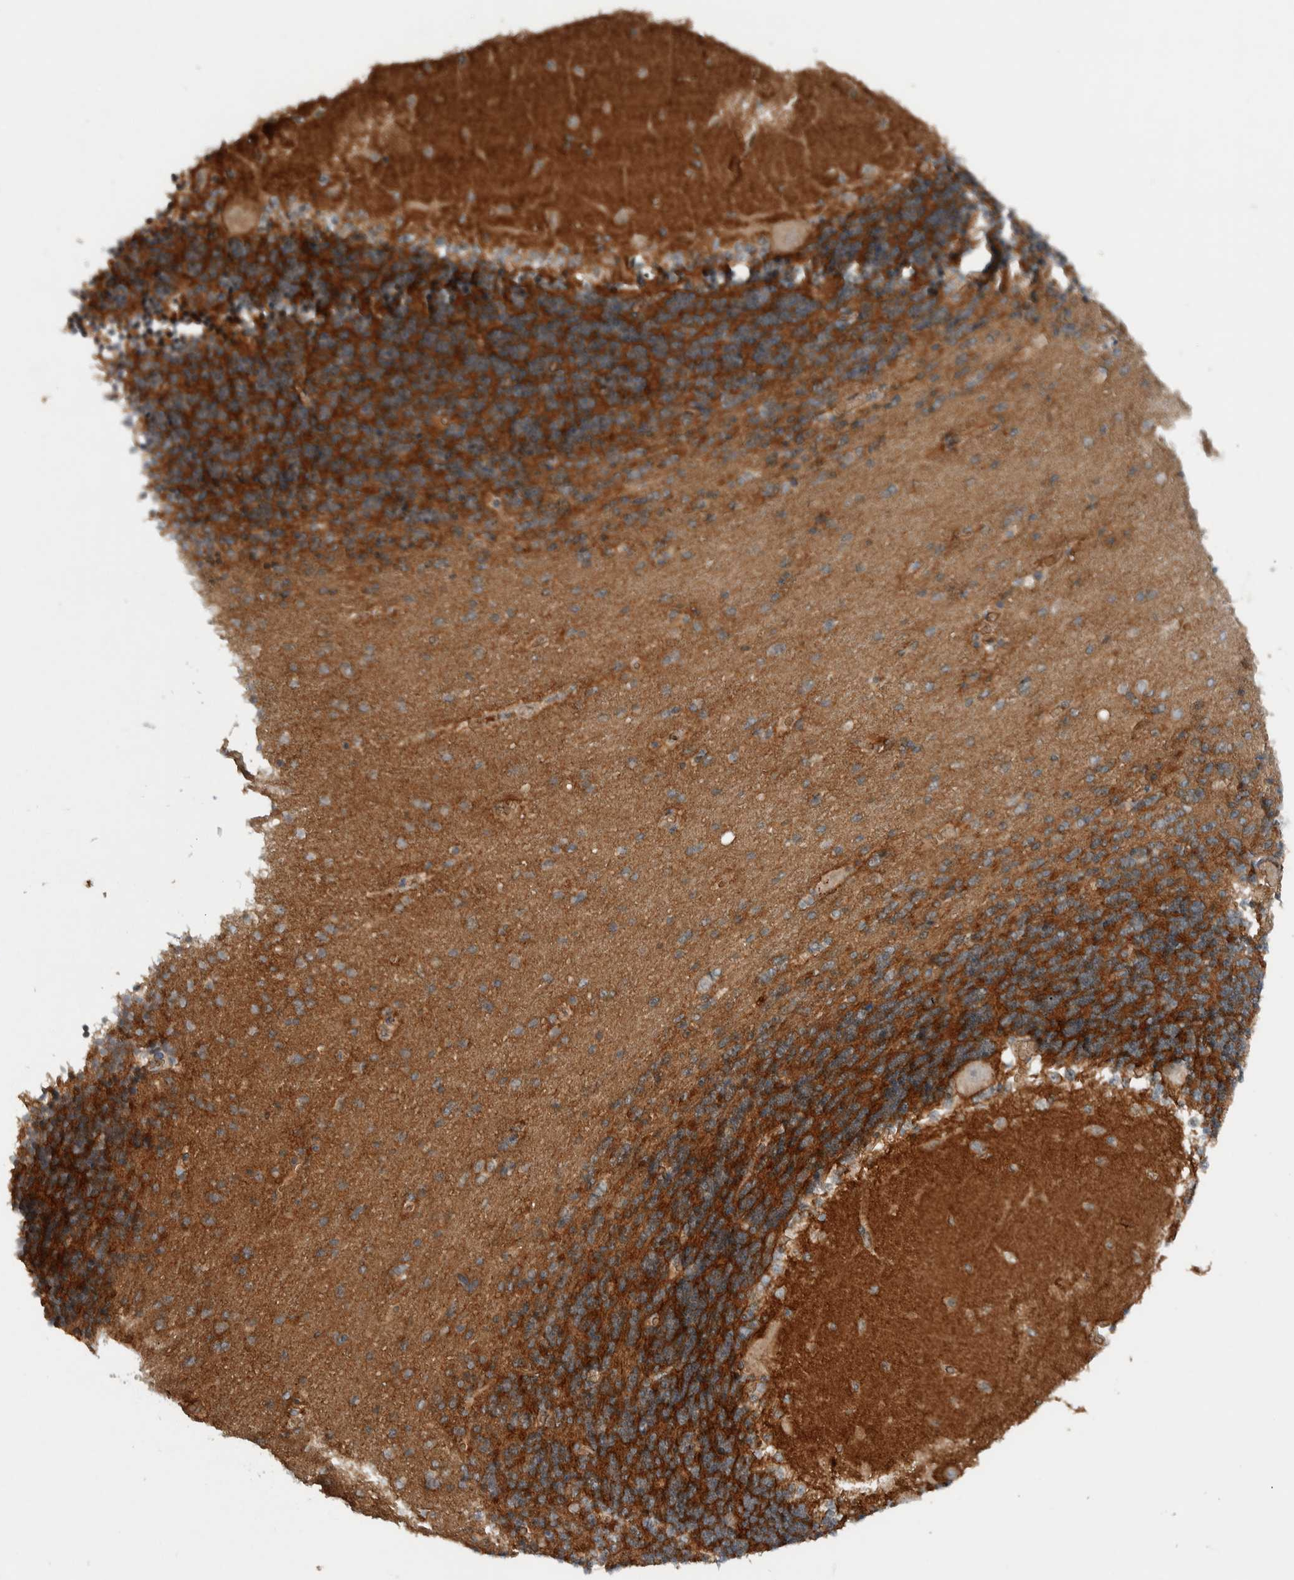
{"staining": {"intensity": "strong", "quantity": "25%-75%", "location": "cytoplasmic/membranous"}, "tissue": "cerebellum", "cell_type": "Cells in granular layer", "image_type": "normal", "snomed": [{"axis": "morphology", "description": "Normal tissue, NOS"}, {"axis": "topography", "description": "Cerebellum"}], "caption": "Immunohistochemistry (IHC) (DAB (3,3'-diaminobenzidine)) staining of unremarkable human cerebellum shows strong cytoplasmic/membranous protein expression in about 25%-75% of cells in granular layer.", "gene": "ARMC7", "patient": {"sex": "female", "age": 54}}